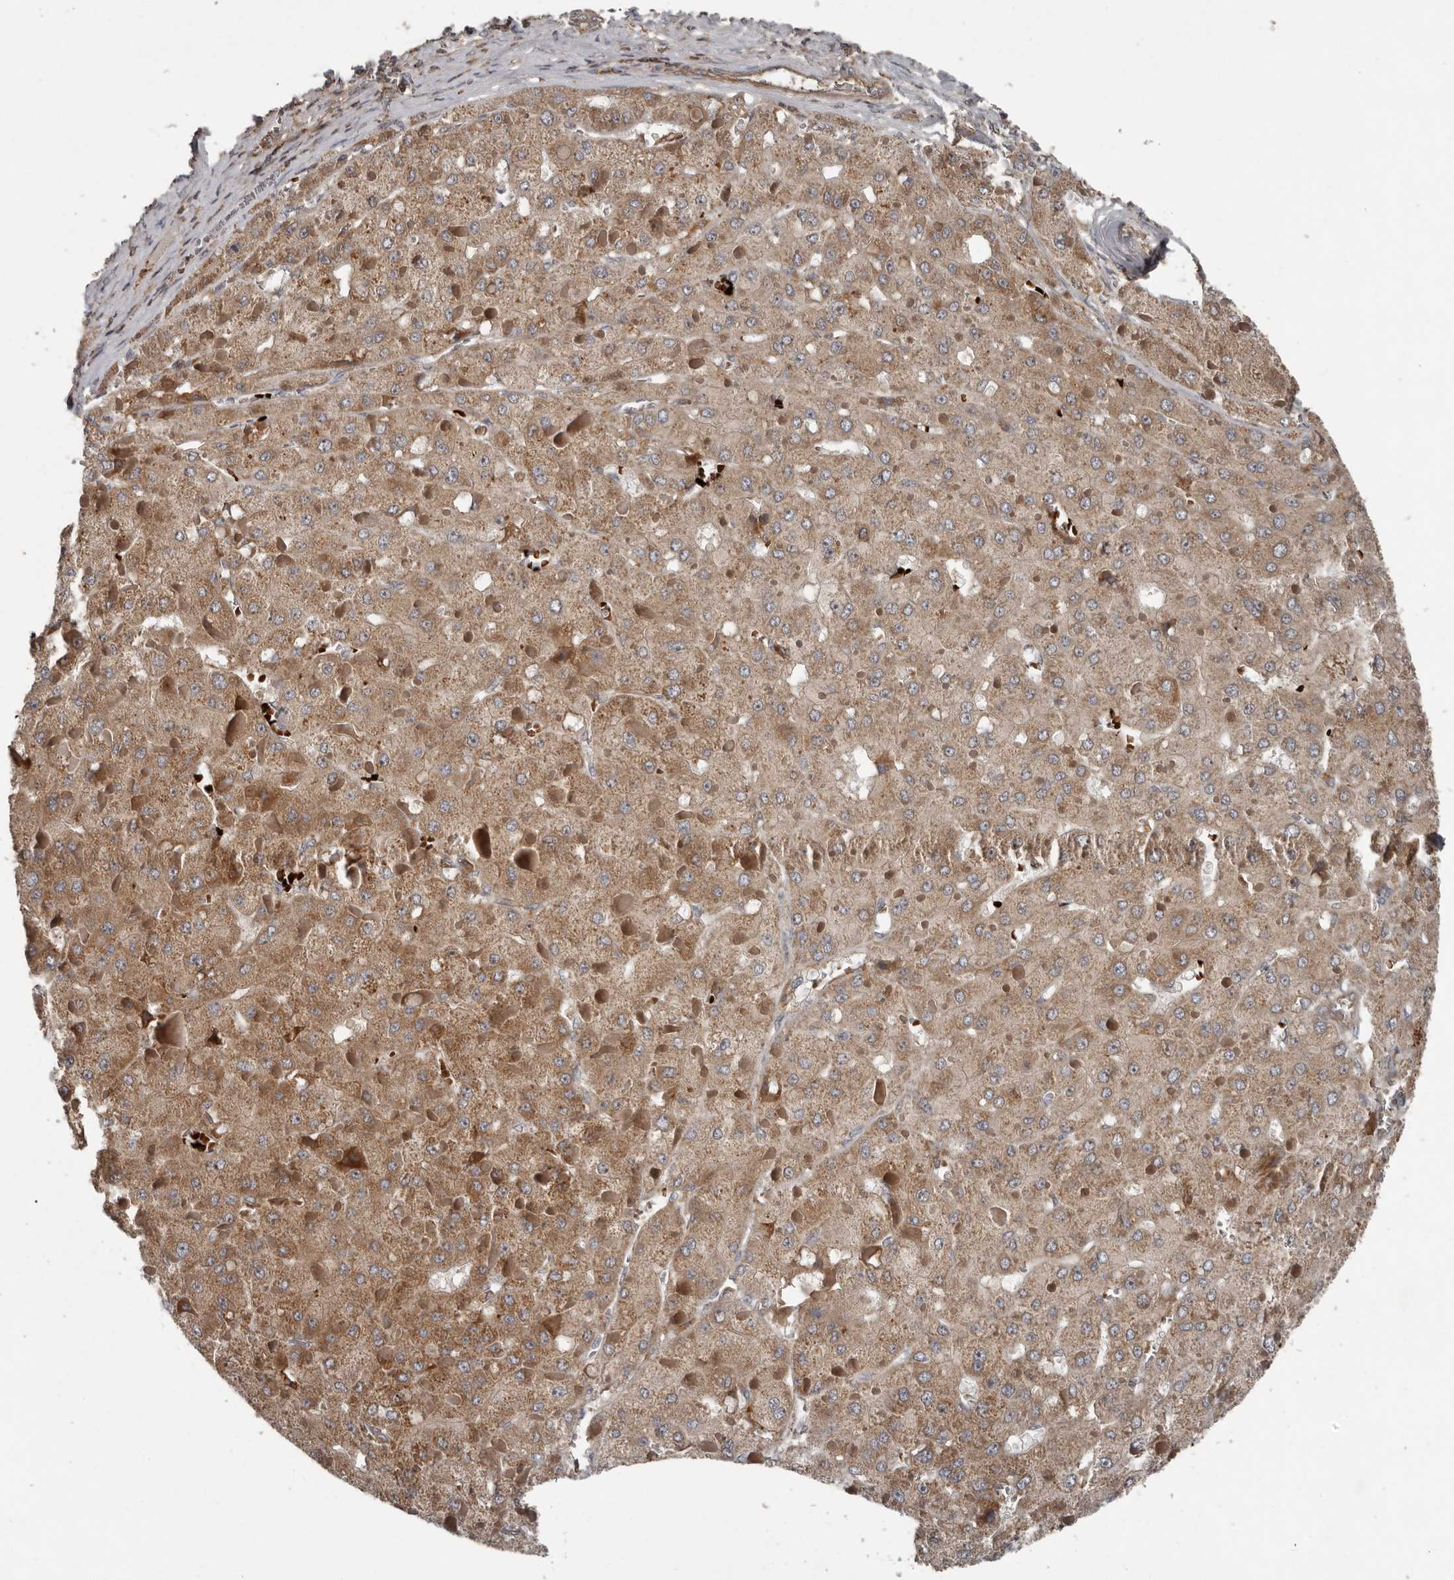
{"staining": {"intensity": "moderate", "quantity": ">75%", "location": "cytoplasmic/membranous"}, "tissue": "liver cancer", "cell_type": "Tumor cells", "image_type": "cancer", "snomed": [{"axis": "morphology", "description": "Carcinoma, Hepatocellular, NOS"}, {"axis": "topography", "description": "Liver"}], "caption": "A high-resolution photomicrograph shows IHC staining of liver cancer (hepatocellular carcinoma), which shows moderate cytoplasmic/membranous staining in approximately >75% of tumor cells.", "gene": "FBXO31", "patient": {"sex": "female", "age": 73}}